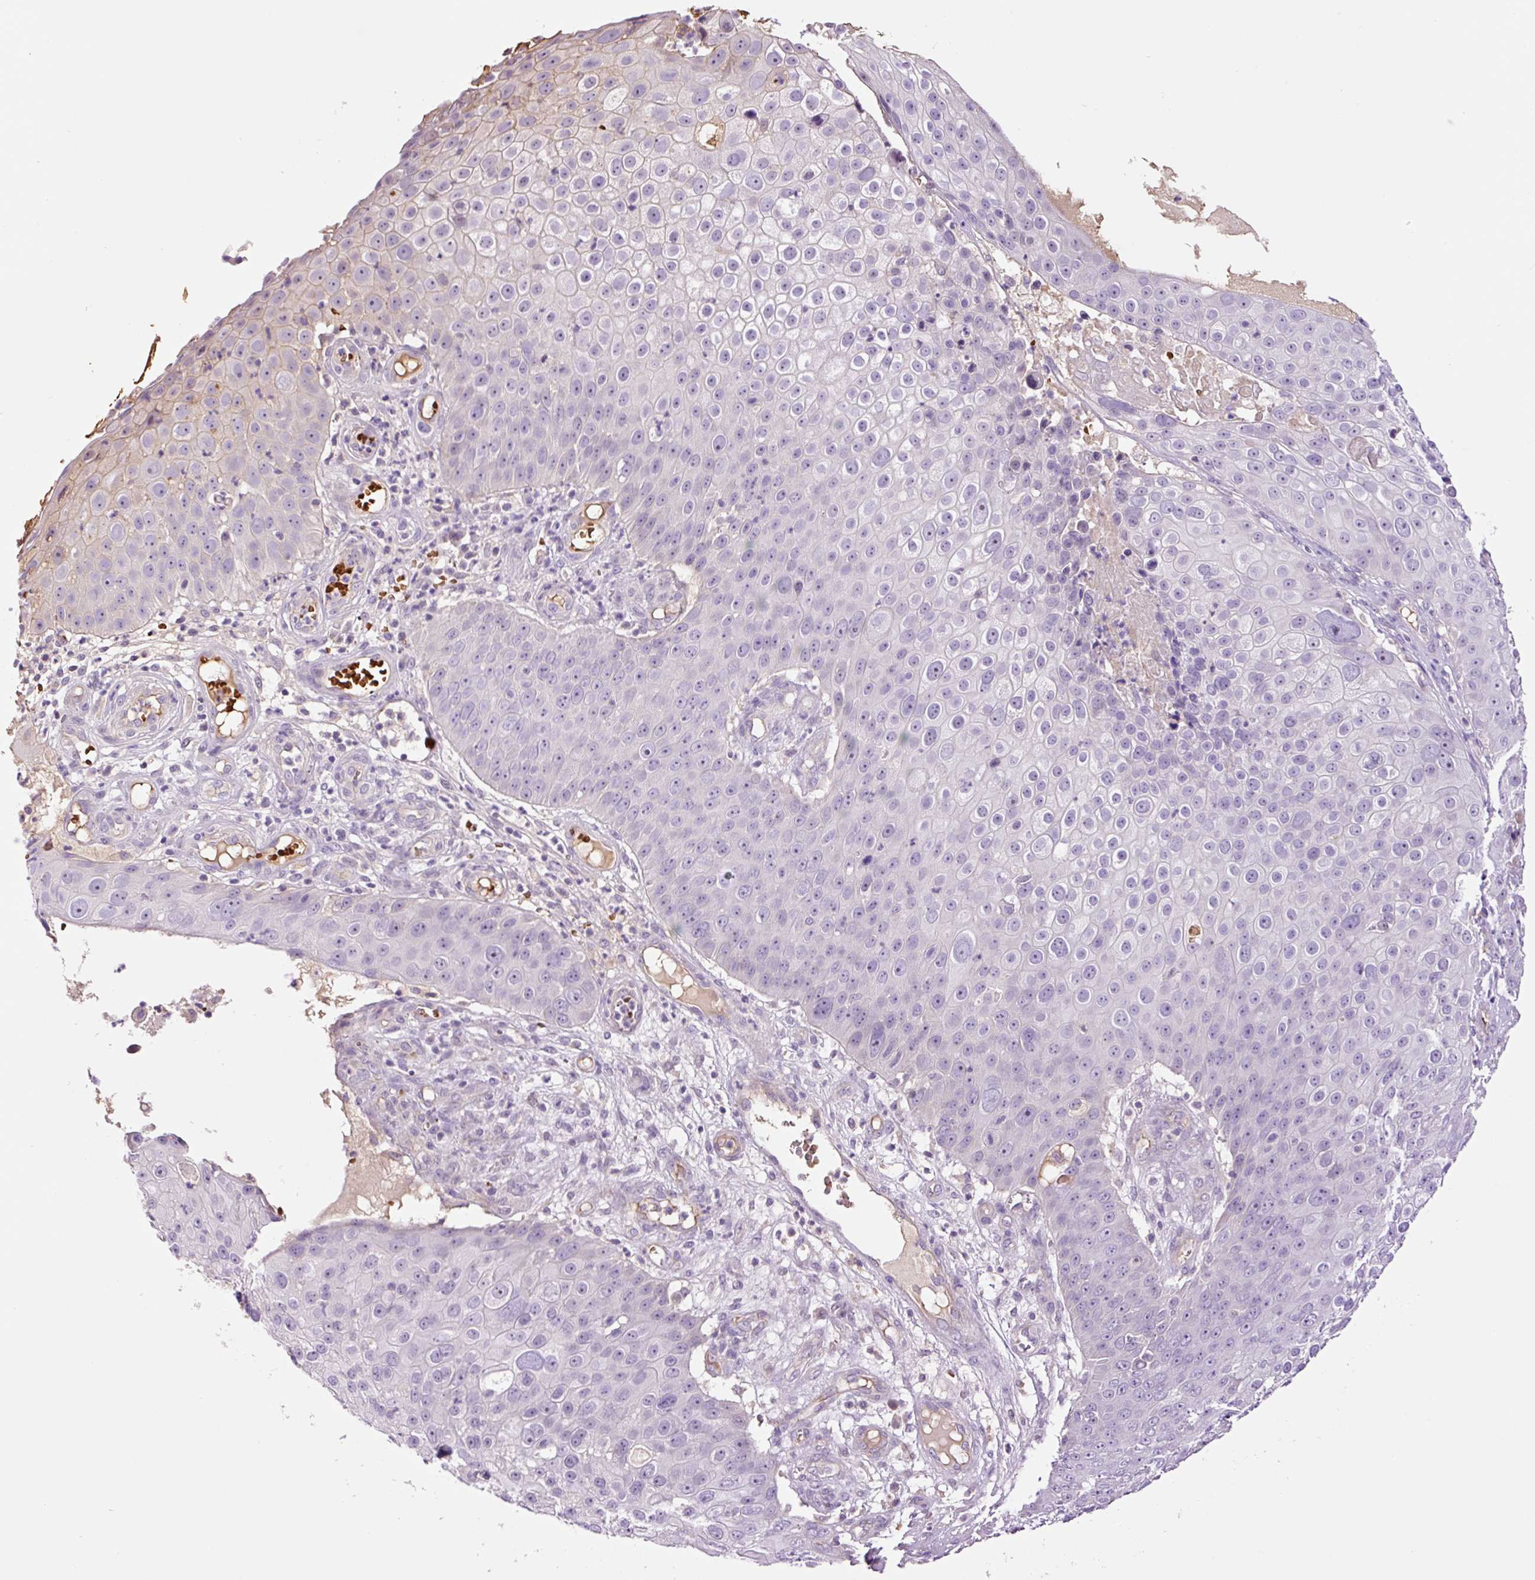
{"staining": {"intensity": "negative", "quantity": "none", "location": "none"}, "tissue": "skin cancer", "cell_type": "Tumor cells", "image_type": "cancer", "snomed": [{"axis": "morphology", "description": "Squamous cell carcinoma, NOS"}, {"axis": "topography", "description": "Skin"}], "caption": "This is a histopathology image of immunohistochemistry staining of skin cancer, which shows no expression in tumor cells.", "gene": "TMEM235", "patient": {"sex": "male", "age": 71}}